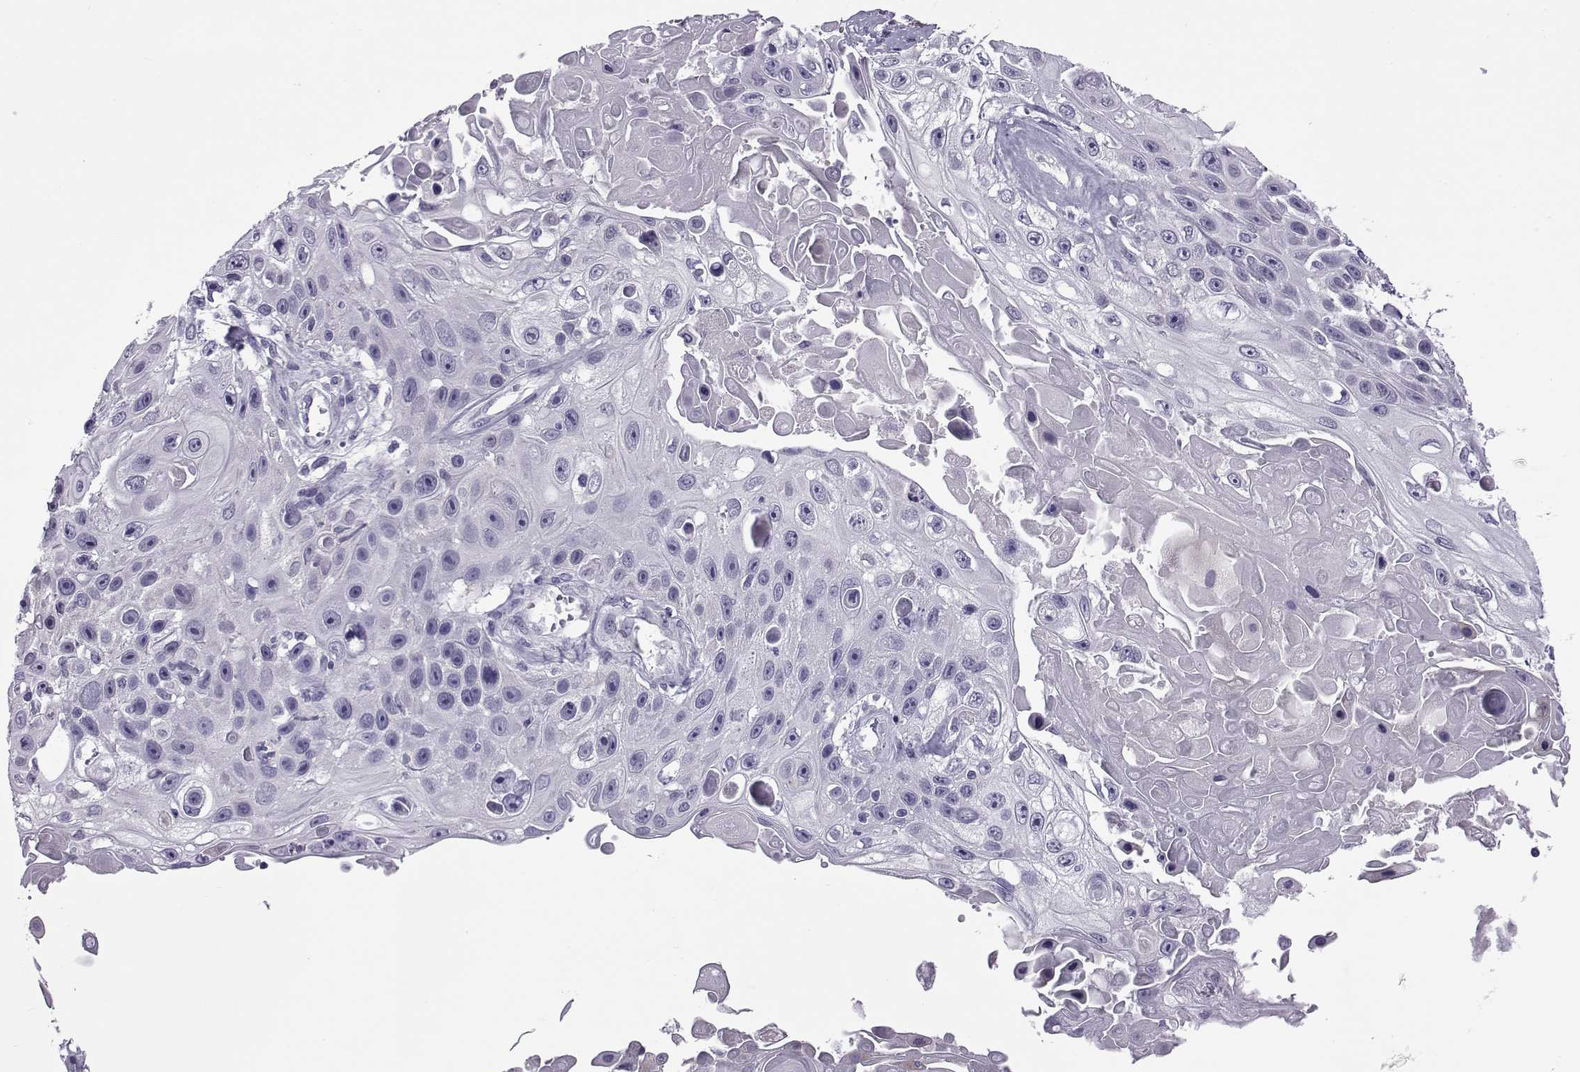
{"staining": {"intensity": "negative", "quantity": "none", "location": "none"}, "tissue": "skin cancer", "cell_type": "Tumor cells", "image_type": "cancer", "snomed": [{"axis": "morphology", "description": "Squamous cell carcinoma, NOS"}, {"axis": "topography", "description": "Skin"}], "caption": "Tumor cells are negative for protein expression in human skin cancer.", "gene": "OIP5", "patient": {"sex": "male", "age": 82}}